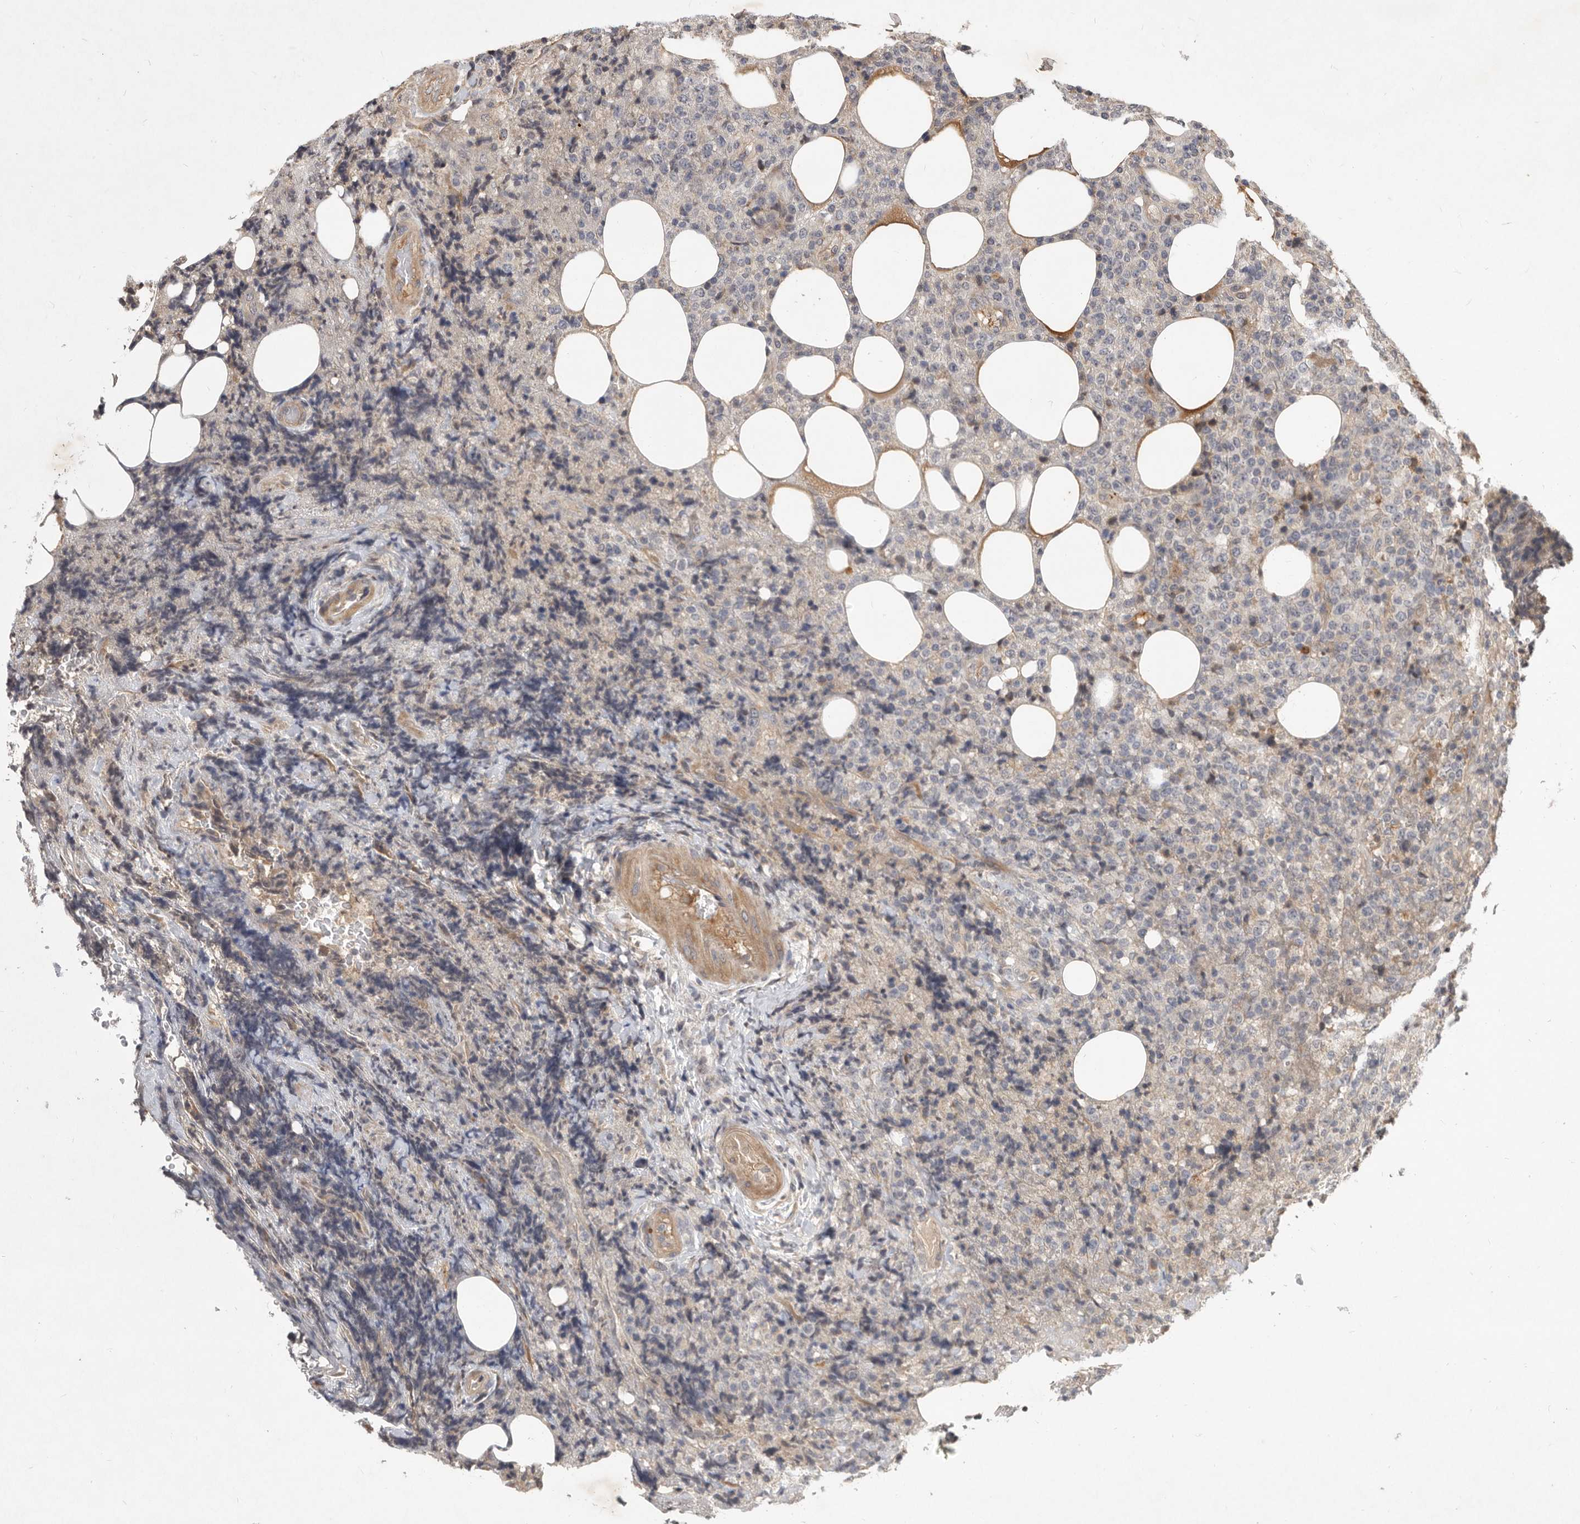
{"staining": {"intensity": "negative", "quantity": "none", "location": "none"}, "tissue": "lymphoma", "cell_type": "Tumor cells", "image_type": "cancer", "snomed": [{"axis": "morphology", "description": "Malignant lymphoma, non-Hodgkin's type, High grade"}, {"axis": "topography", "description": "Lymph node"}], "caption": "A photomicrograph of human lymphoma is negative for staining in tumor cells.", "gene": "DNAJC28", "patient": {"sex": "male", "age": 13}}